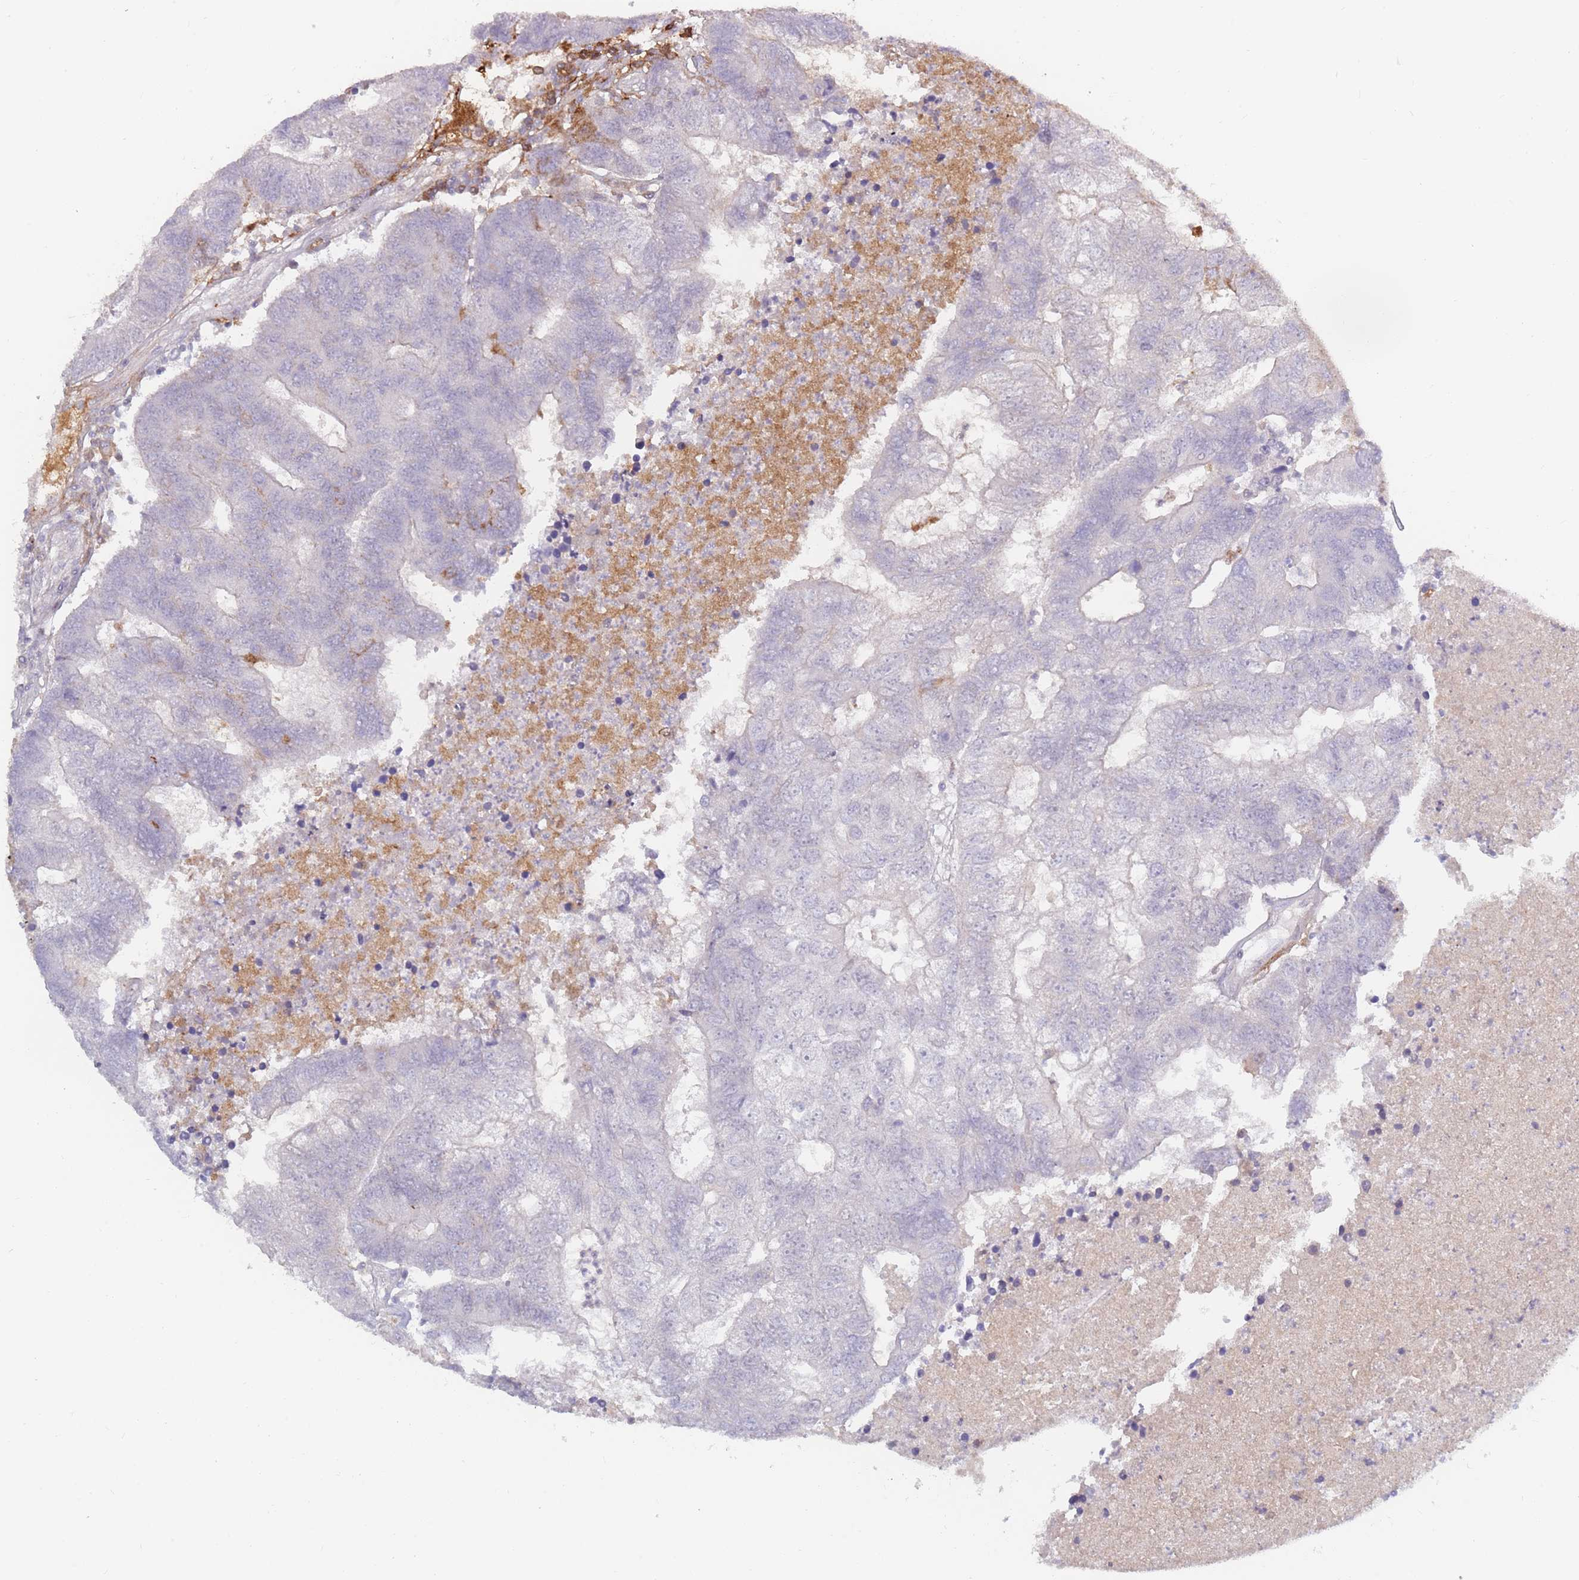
{"staining": {"intensity": "negative", "quantity": "none", "location": "none"}, "tissue": "colorectal cancer", "cell_type": "Tumor cells", "image_type": "cancer", "snomed": [{"axis": "morphology", "description": "Adenocarcinoma, NOS"}, {"axis": "topography", "description": "Colon"}], "caption": "Micrograph shows no significant protein positivity in tumor cells of colorectal cancer. The staining is performed using DAB (3,3'-diaminobenzidine) brown chromogen with nuclei counter-stained in using hematoxylin.", "gene": "PRG4", "patient": {"sex": "female", "age": 48}}